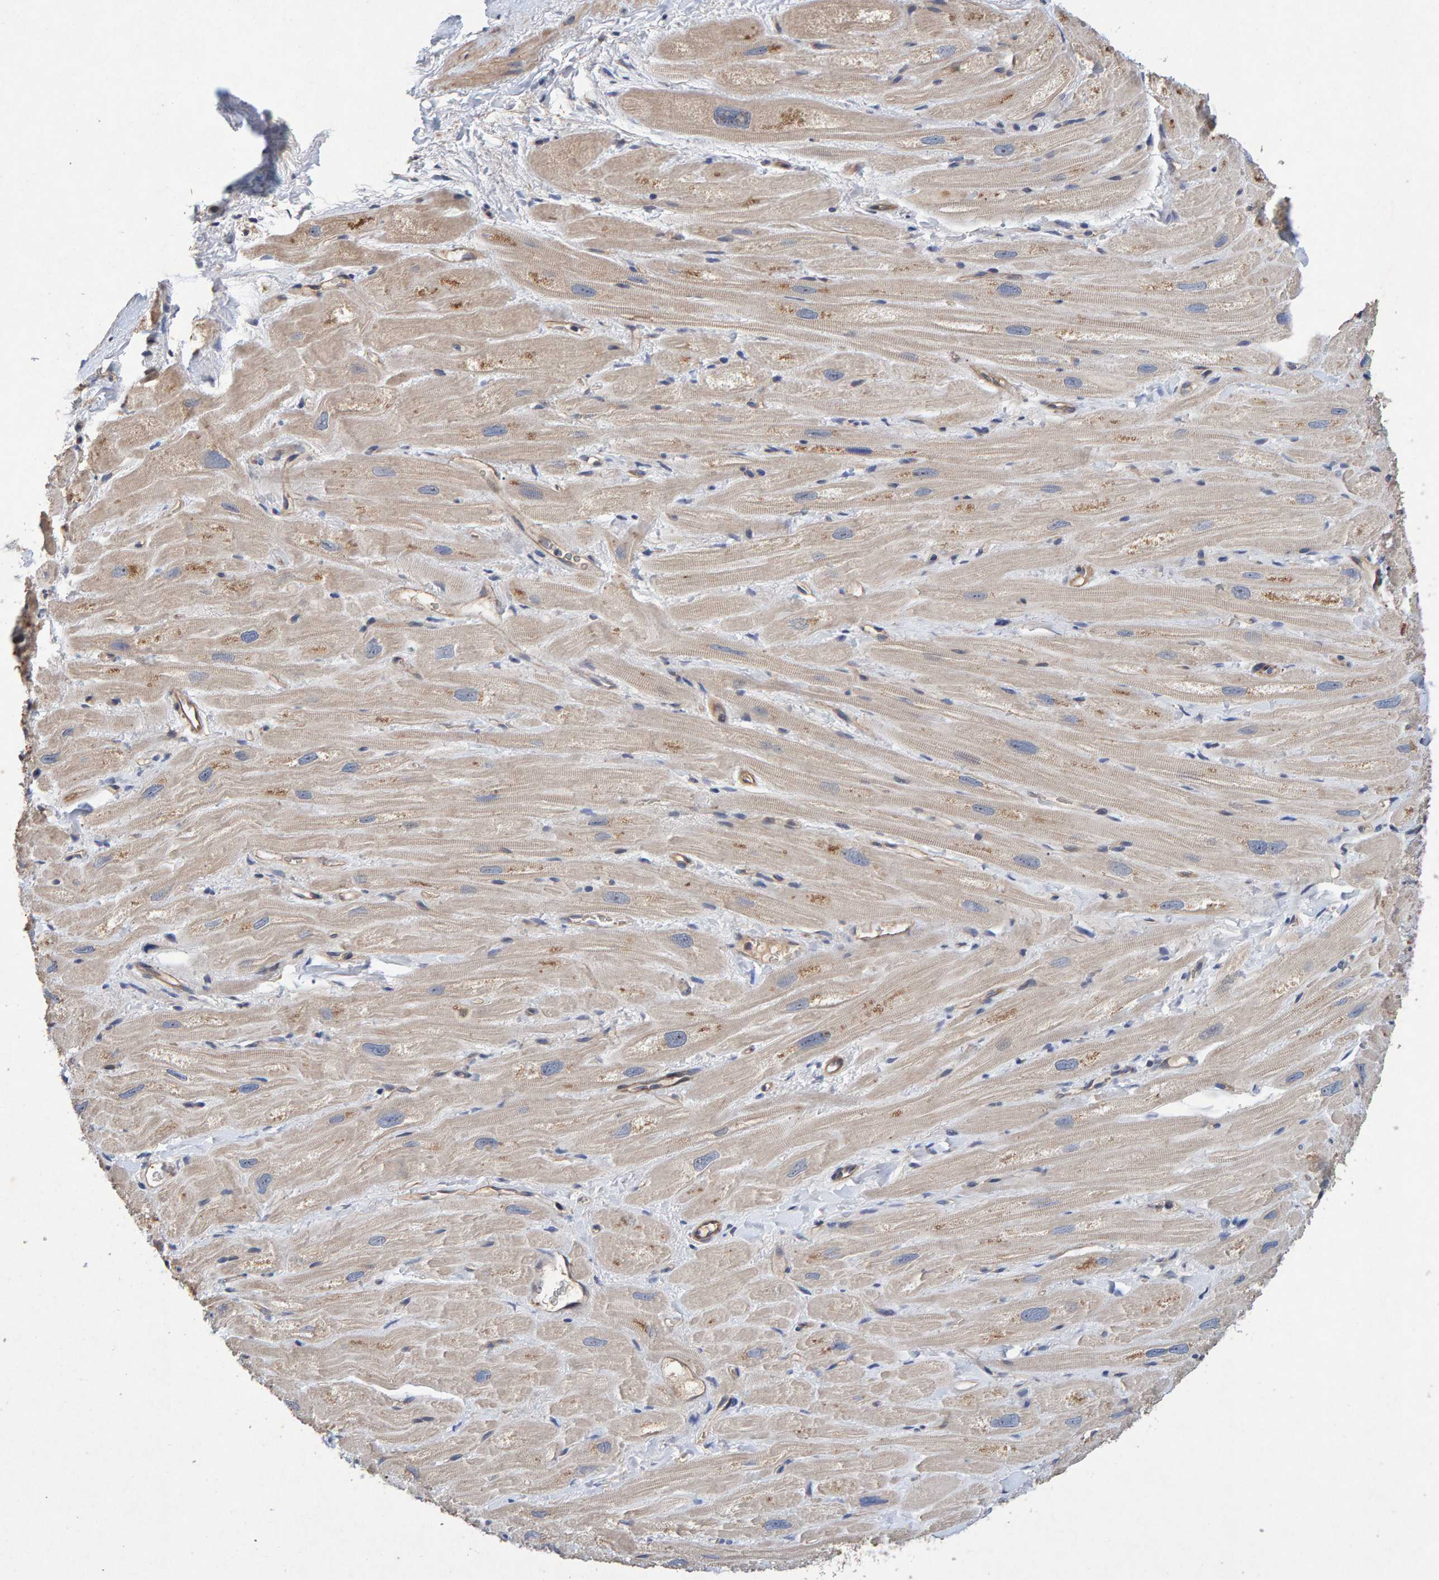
{"staining": {"intensity": "negative", "quantity": "none", "location": "none"}, "tissue": "heart muscle", "cell_type": "Cardiomyocytes", "image_type": "normal", "snomed": [{"axis": "morphology", "description": "Normal tissue, NOS"}, {"axis": "topography", "description": "Heart"}], "caption": "Immunohistochemistry (IHC) of unremarkable human heart muscle demonstrates no staining in cardiomyocytes.", "gene": "EFR3A", "patient": {"sex": "male", "age": 49}}